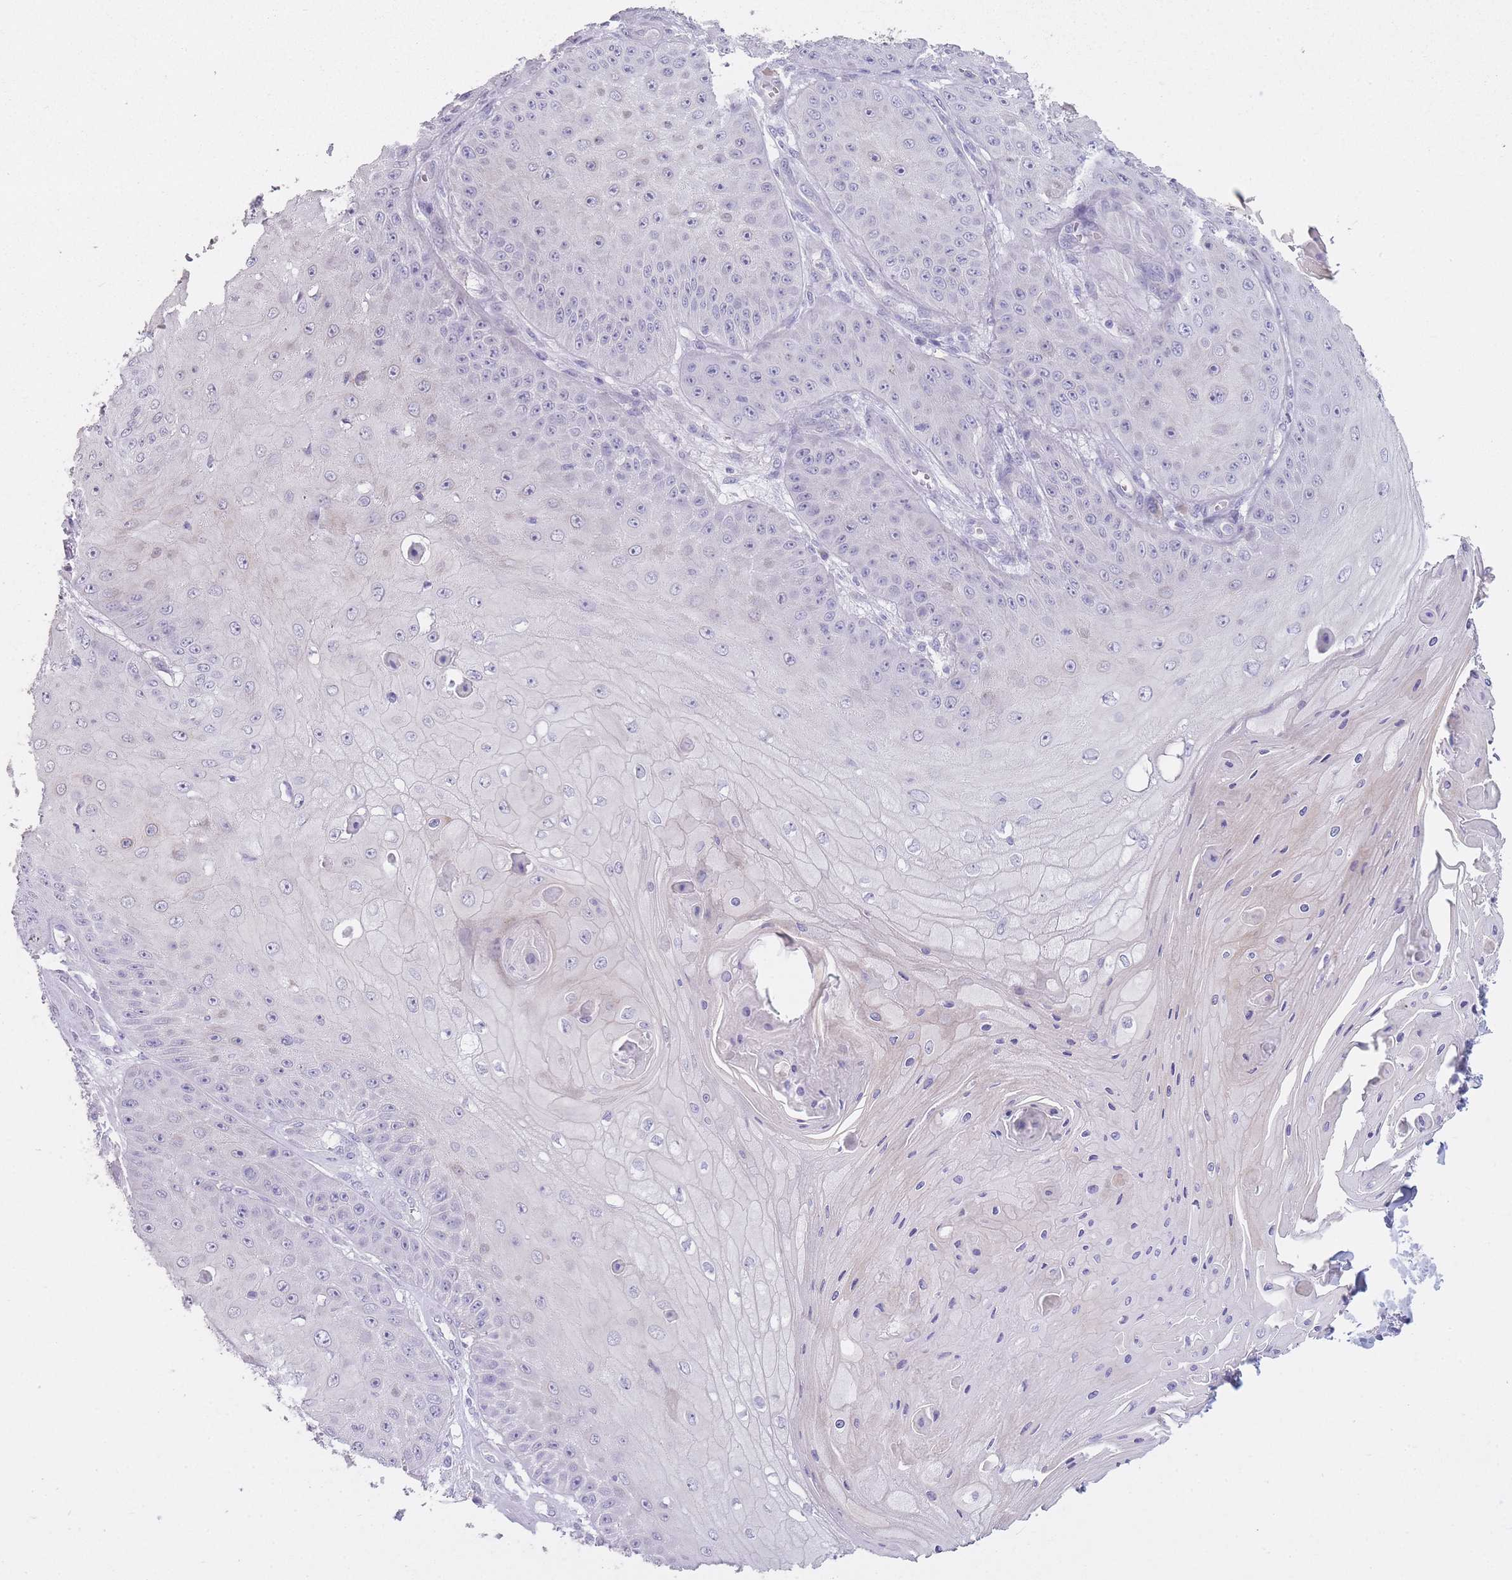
{"staining": {"intensity": "negative", "quantity": "none", "location": "none"}, "tissue": "skin cancer", "cell_type": "Tumor cells", "image_type": "cancer", "snomed": [{"axis": "morphology", "description": "Squamous cell carcinoma, NOS"}, {"axis": "topography", "description": "Skin"}], "caption": "Histopathology image shows no protein expression in tumor cells of squamous cell carcinoma (skin) tissue.", "gene": "DCANP1", "patient": {"sex": "male", "age": 70}}